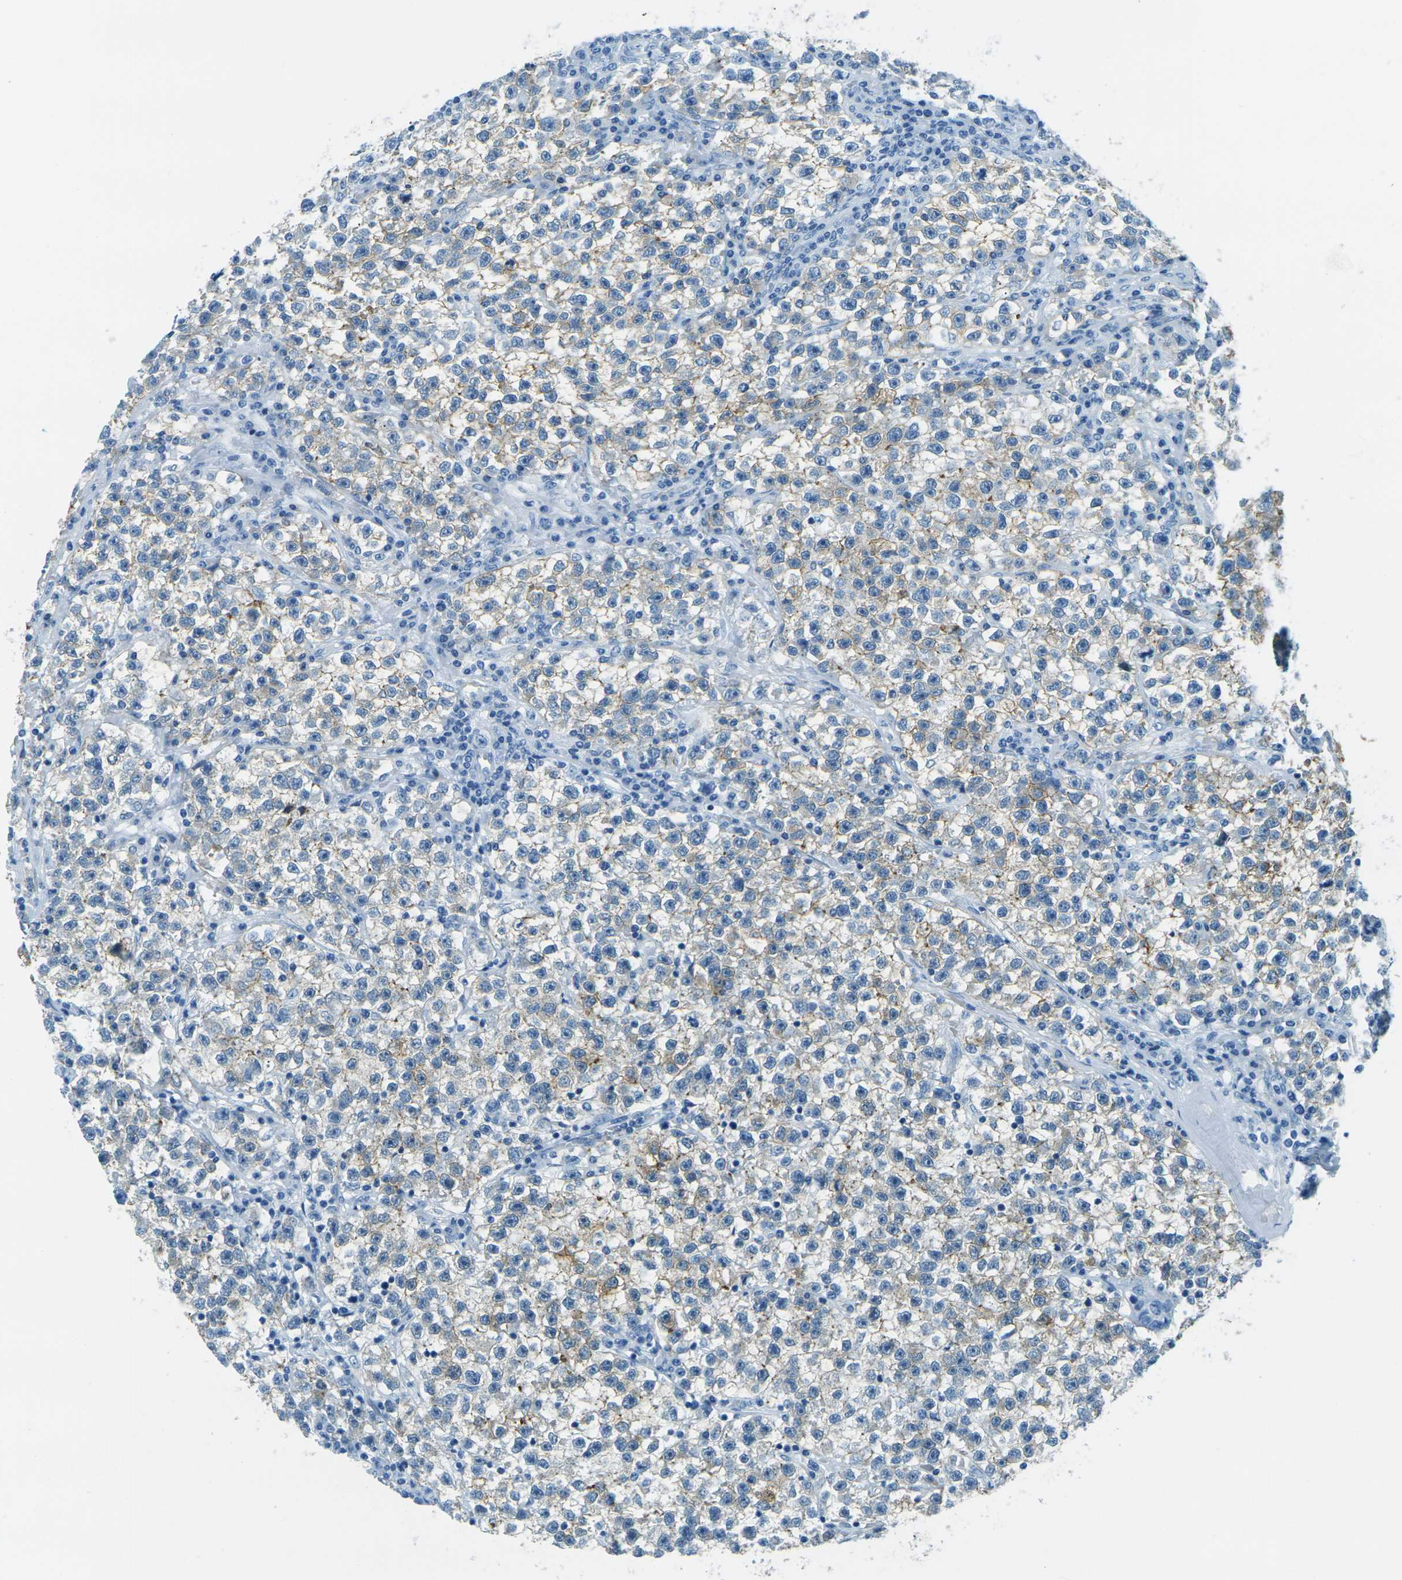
{"staining": {"intensity": "weak", "quantity": "25%-75%", "location": "cytoplasmic/membranous"}, "tissue": "testis cancer", "cell_type": "Tumor cells", "image_type": "cancer", "snomed": [{"axis": "morphology", "description": "Seminoma, NOS"}, {"axis": "topography", "description": "Testis"}], "caption": "Human seminoma (testis) stained with a protein marker demonstrates weak staining in tumor cells.", "gene": "OCLN", "patient": {"sex": "male", "age": 22}}